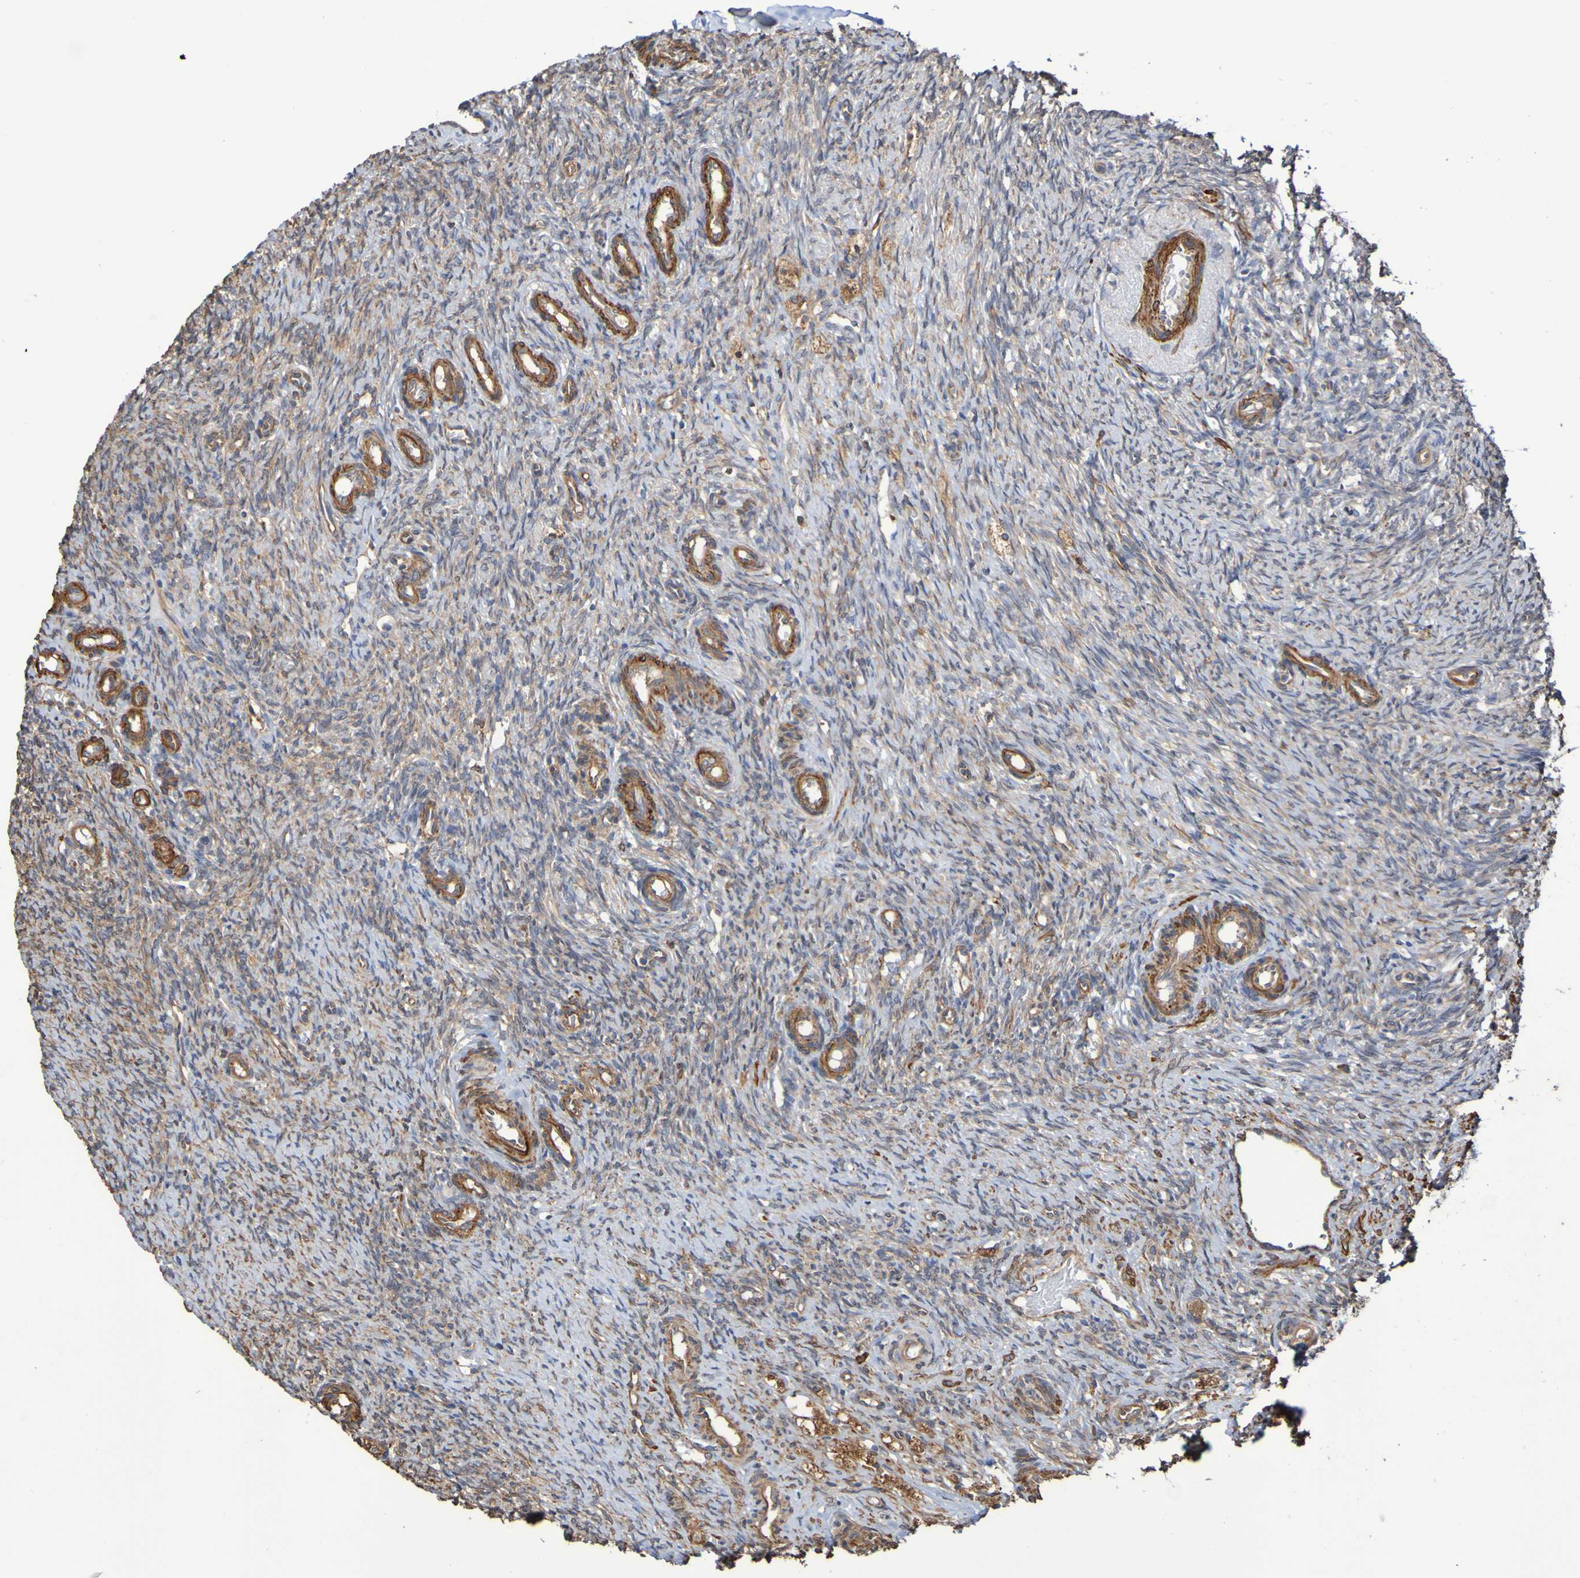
{"staining": {"intensity": "weak", "quantity": ">75%", "location": "cytoplasmic/membranous"}, "tissue": "ovary", "cell_type": "Ovarian stroma cells", "image_type": "normal", "snomed": [{"axis": "morphology", "description": "Normal tissue, NOS"}, {"axis": "topography", "description": "Ovary"}], "caption": "Brown immunohistochemical staining in normal ovary displays weak cytoplasmic/membranous staining in approximately >75% of ovarian stroma cells.", "gene": "RAB11A", "patient": {"sex": "female", "age": 41}}